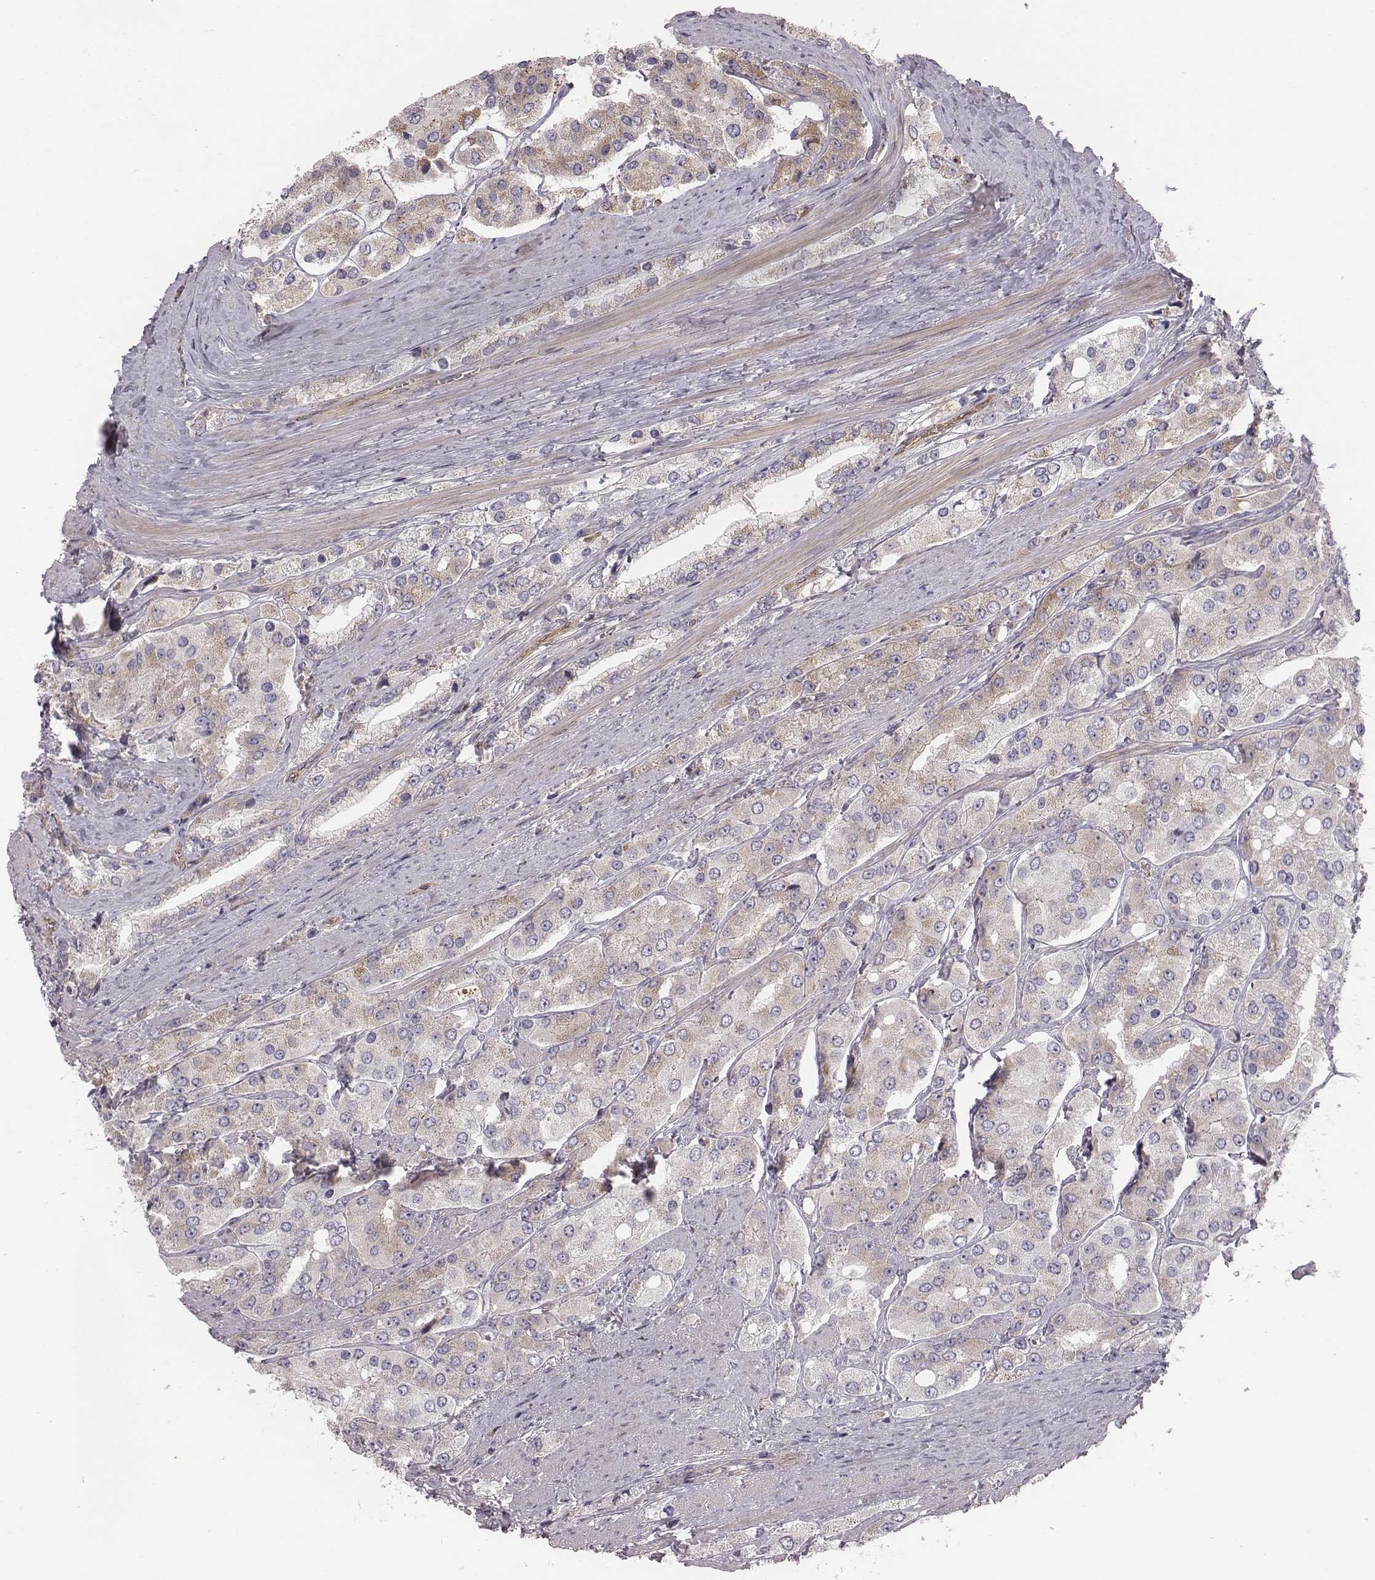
{"staining": {"intensity": "weak", "quantity": "25%-75%", "location": "cytoplasmic/membranous"}, "tissue": "prostate cancer", "cell_type": "Tumor cells", "image_type": "cancer", "snomed": [{"axis": "morphology", "description": "Adenocarcinoma, Low grade"}, {"axis": "topography", "description": "Prostate"}], "caption": "This photomicrograph displays immunohistochemistry (IHC) staining of human prostate cancer, with low weak cytoplasmic/membranous positivity in approximately 25%-75% of tumor cells.", "gene": "CAD", "patient": {"sex": "male", "age": 69}}